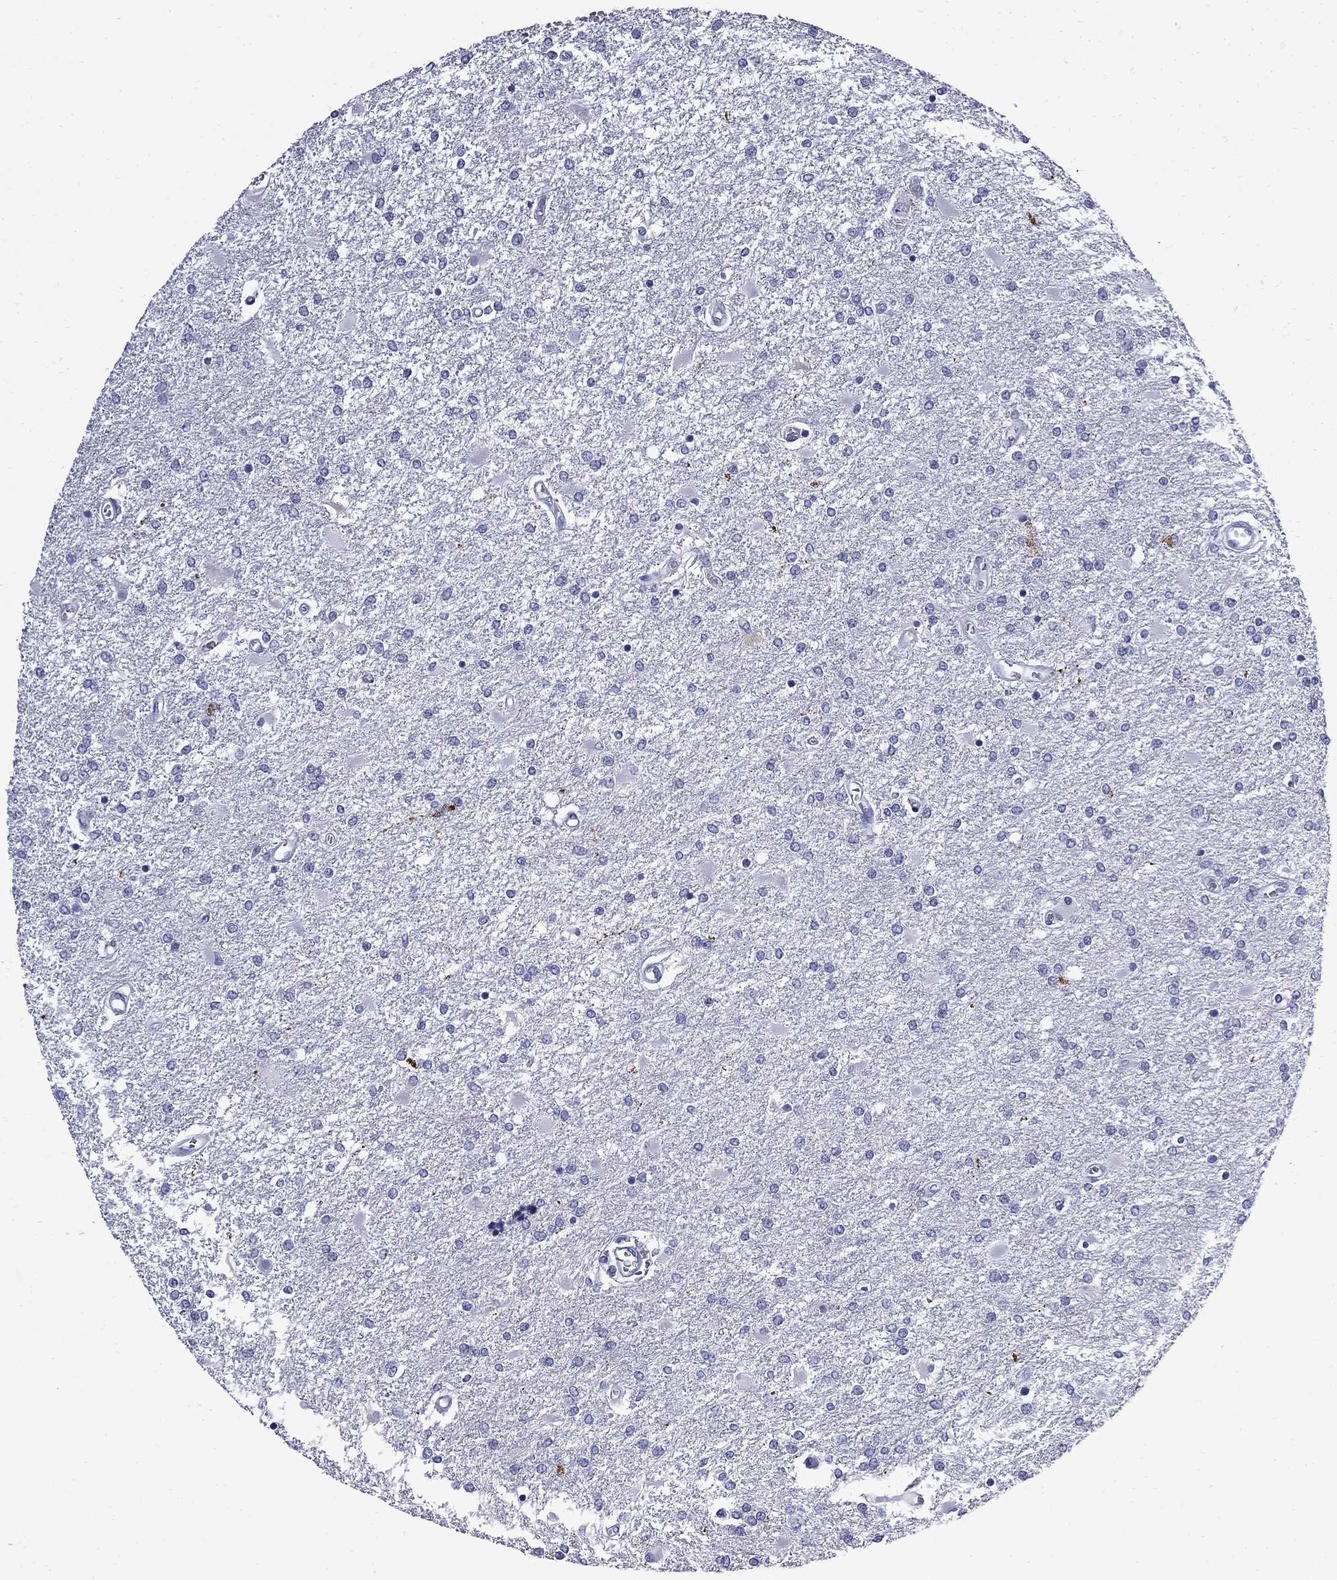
{"staining": {"intensity": "negative", "quantity": "none", "location": "none"}, "tissue": "glioma", "cell_type": "Tumor cells", "image_type": "cancer", "snomed": [{"axis": "morphology", "description": "Glioma, malignant, High grade"}, {"axis": "topography", "description": "Cerebral cortex"}], "caption": "Immunohistochemistry image of glioma stained for a protein (brown), which reveals no expression in tumor cells.", "gene": "MGARP", "patient": {"sex": "male", "age": 79}}